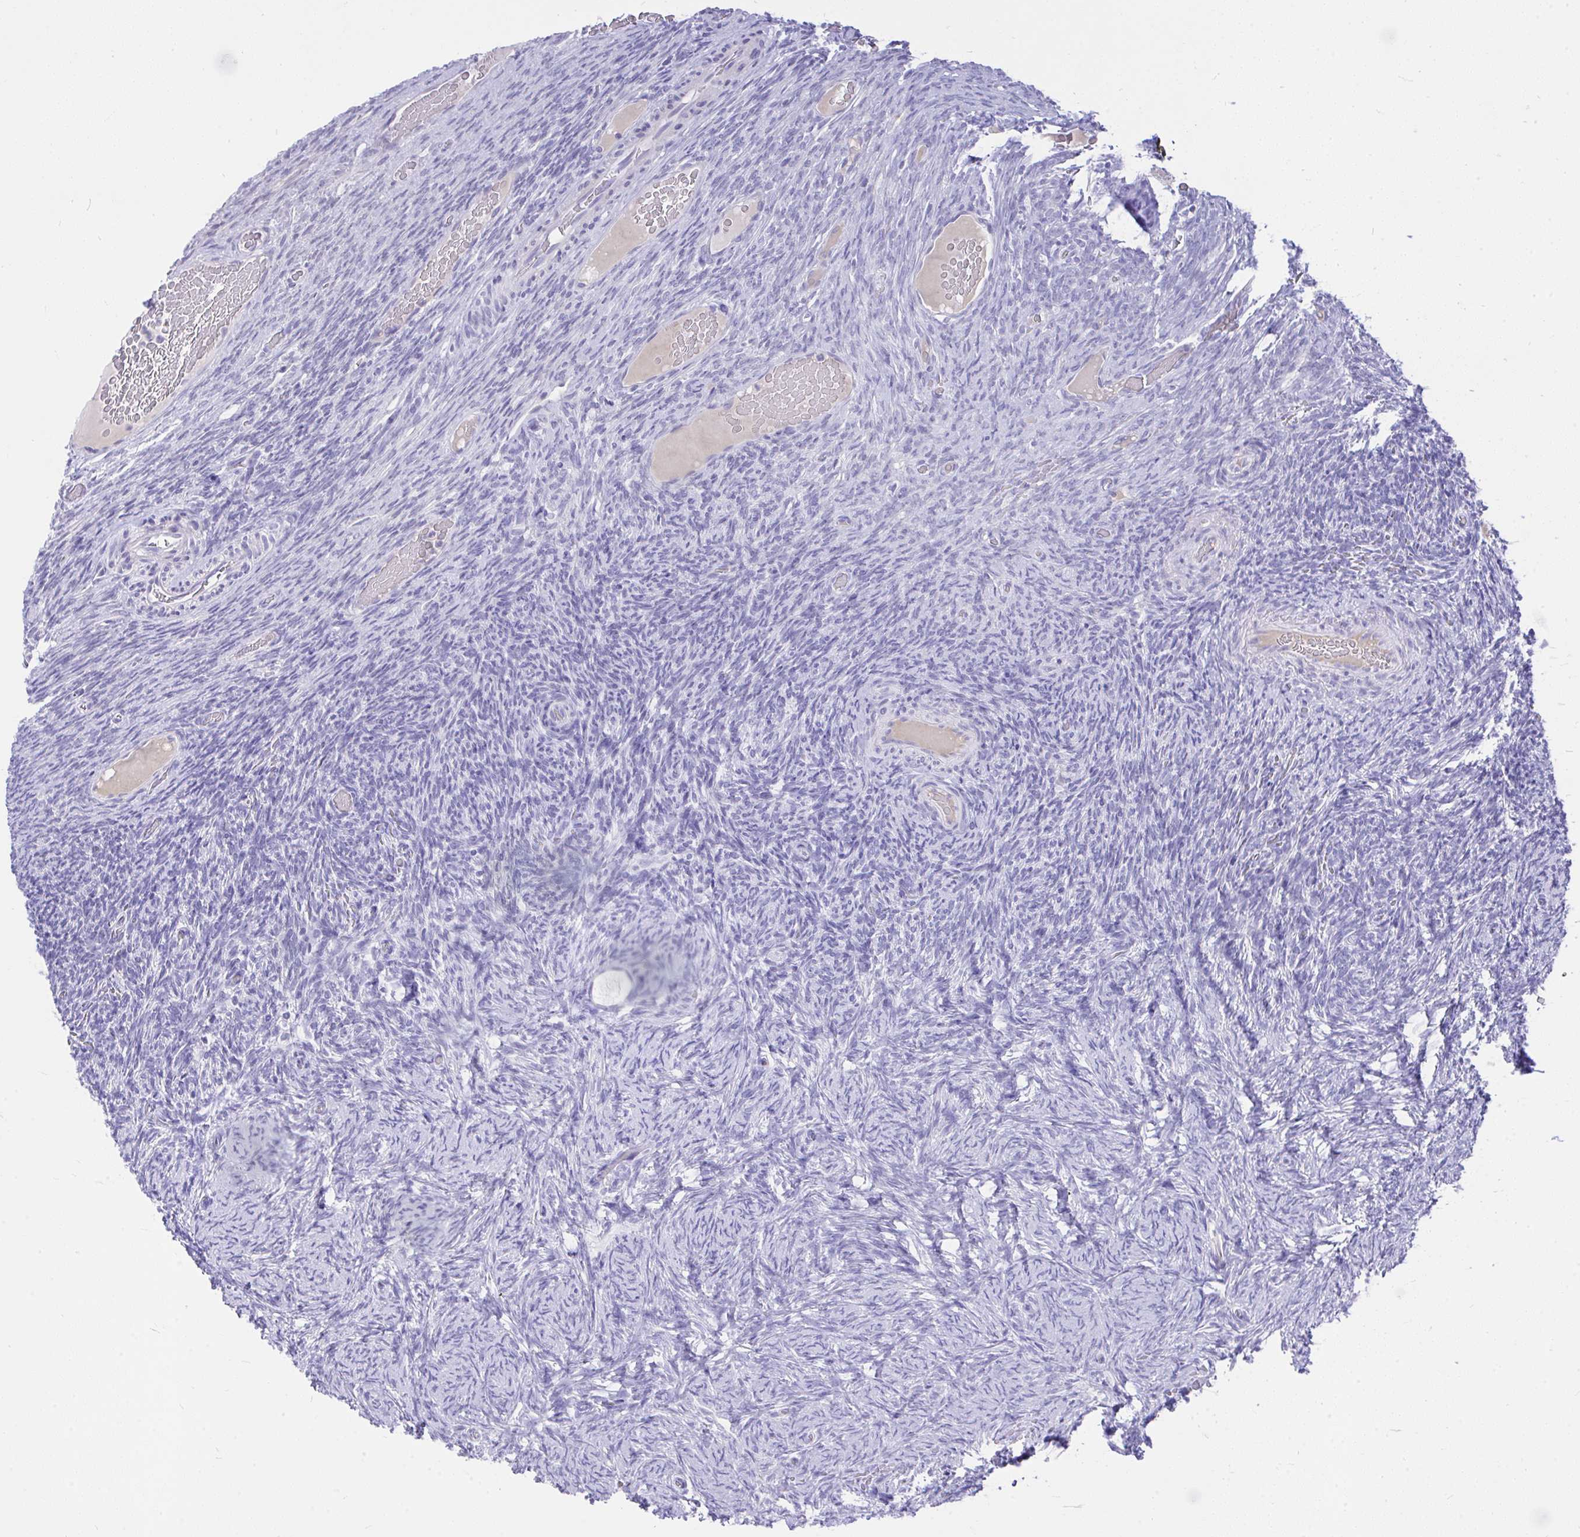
{"staining": {"intensity": "negative", "quantity": "none", "location": "none"}, "tissue": "ovary", "cell_type": "Ovarian stroma cells", "image_type": "normal", "snomed": [{"axis": "morphology", "description": "Normal tissue, NOS"}, {"axis": "topography", "description": "Ovary"}], "caption": "Immunohistochemical staining of unremarkable ovary demonstrates no significant expression in ovarian stroma cells.", "gene": "MS4A12", "patient": {"sex": "female", "age": 34}}